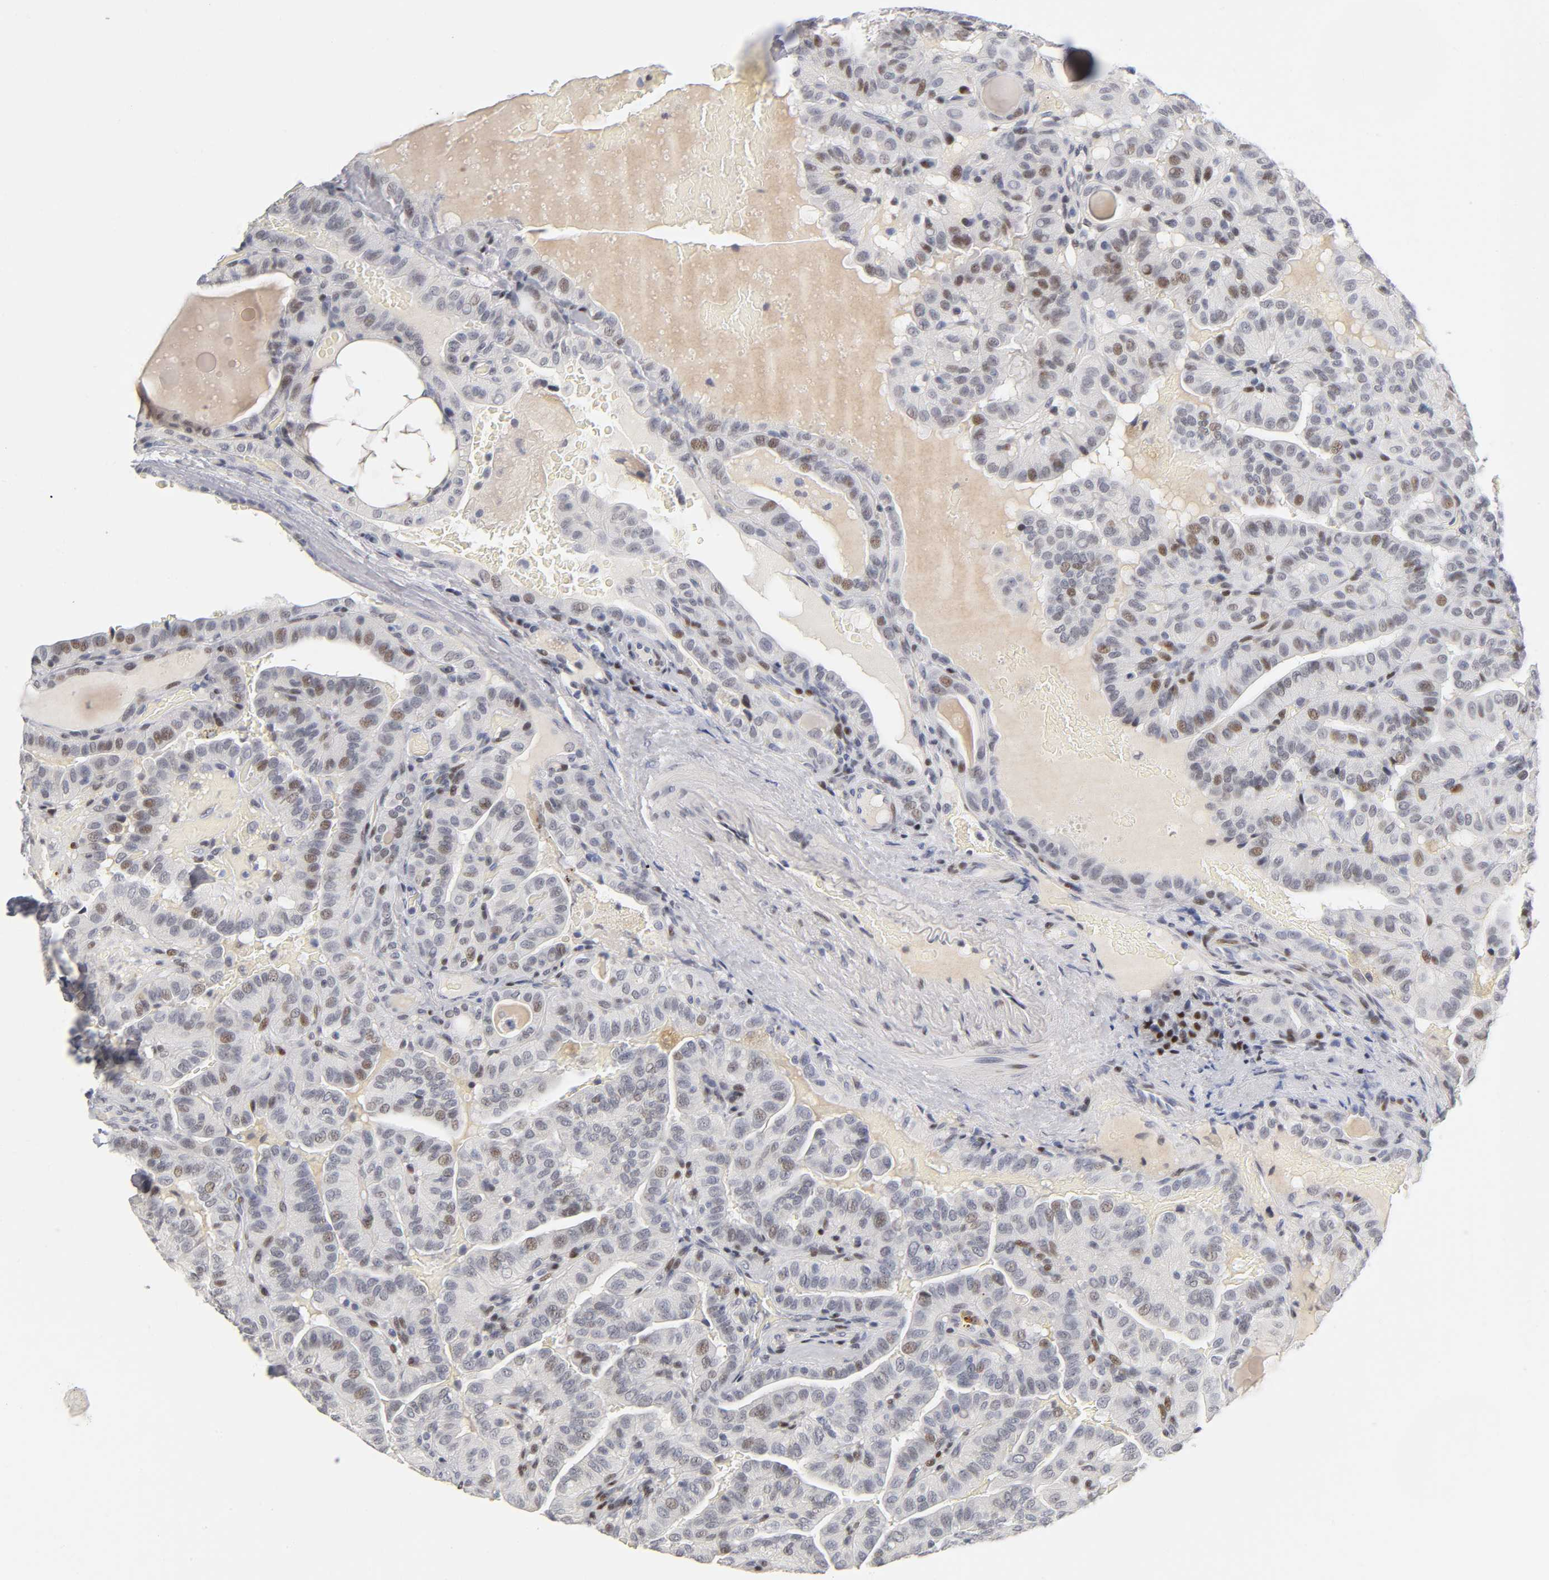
{"staining": {"intensity": "moderate", "quantity": "25%-75%", "location": "nuclear"}, "tissue": "thyroid cancer", "cell_type": "Tumor cells", "image_type": "cancer", "snomed": [{"axis": "morphology", "description": "Papillary adenocarcinoma, NOS"}, {"axis": "topography", "description": "Thyroid gland"}], "caption": "High-magnification brightfield microscopy of papillary adenocarcinoma (thyroid) stained with DAB (3,3'-diaminobenzidine) (brown) and counterstained with hematoxylin (blue). tumor cells exhibit moderate nuclear positivity is present in approximately25%-75% of cells. (brown staining indicates protein expression, while blue staining denotes nuclei).", "gene": "SP3", "patient": {"sex": "male", "age": 77}}